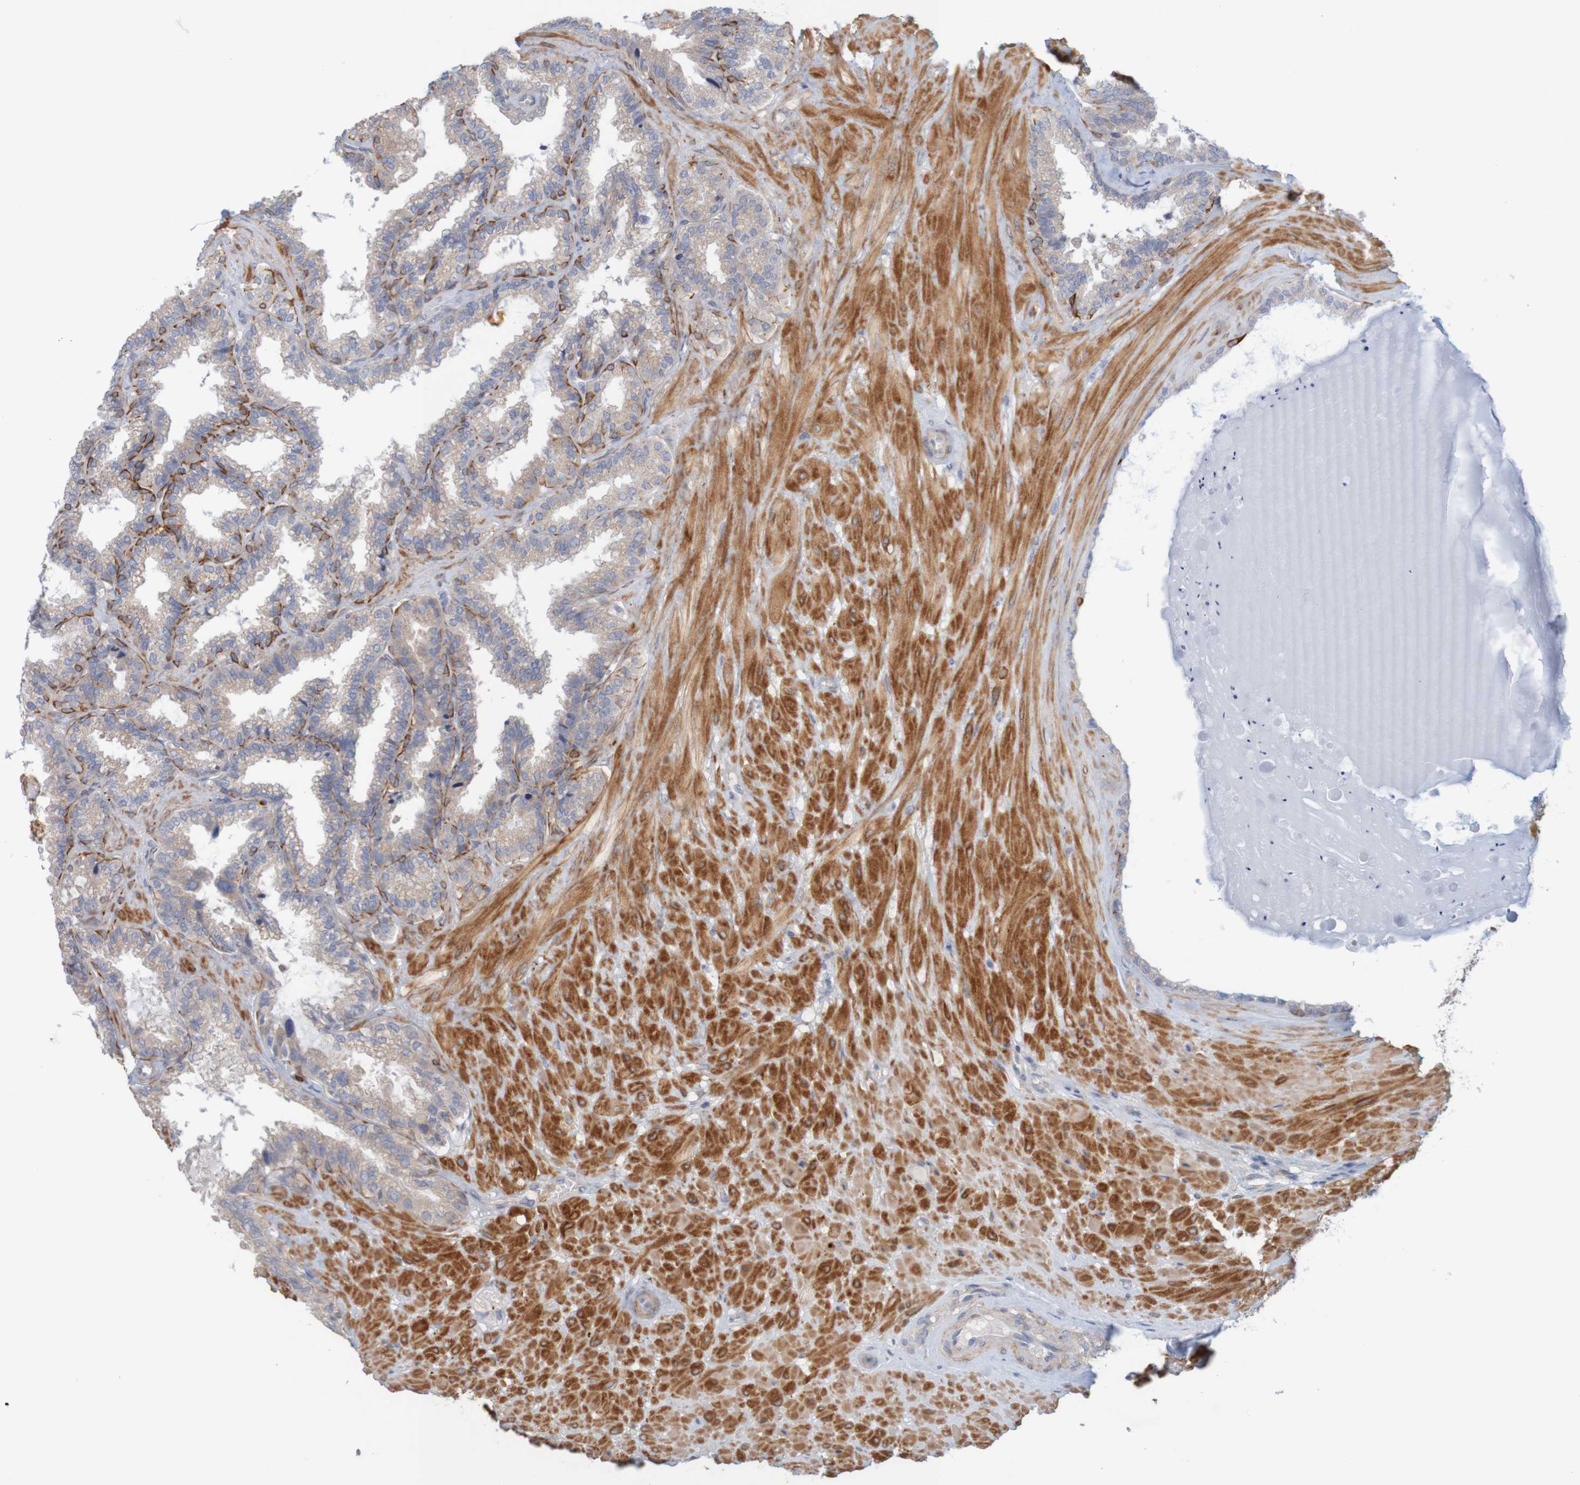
{"staining": {"intensity": "weak", "quantity": ">75%", "location": "cytoplasmic/membranous"}, "tissue": "seminal vesicle", "cell_type": "Glandular cells", "image_type": "normal", "snomed": [{"axis": "morphology", "description": "Normal tissue, NOS"}, {"axis": "topography", "description": "Seminal veicle"}], "caption": "A low amount of weak cytoplasmic/membranous staining is seen in approximately >75% of glandular cells in unremarkable seminal vesicle.", "gene": "KRT23", "patient": {"sex": "male", "age": 46}}